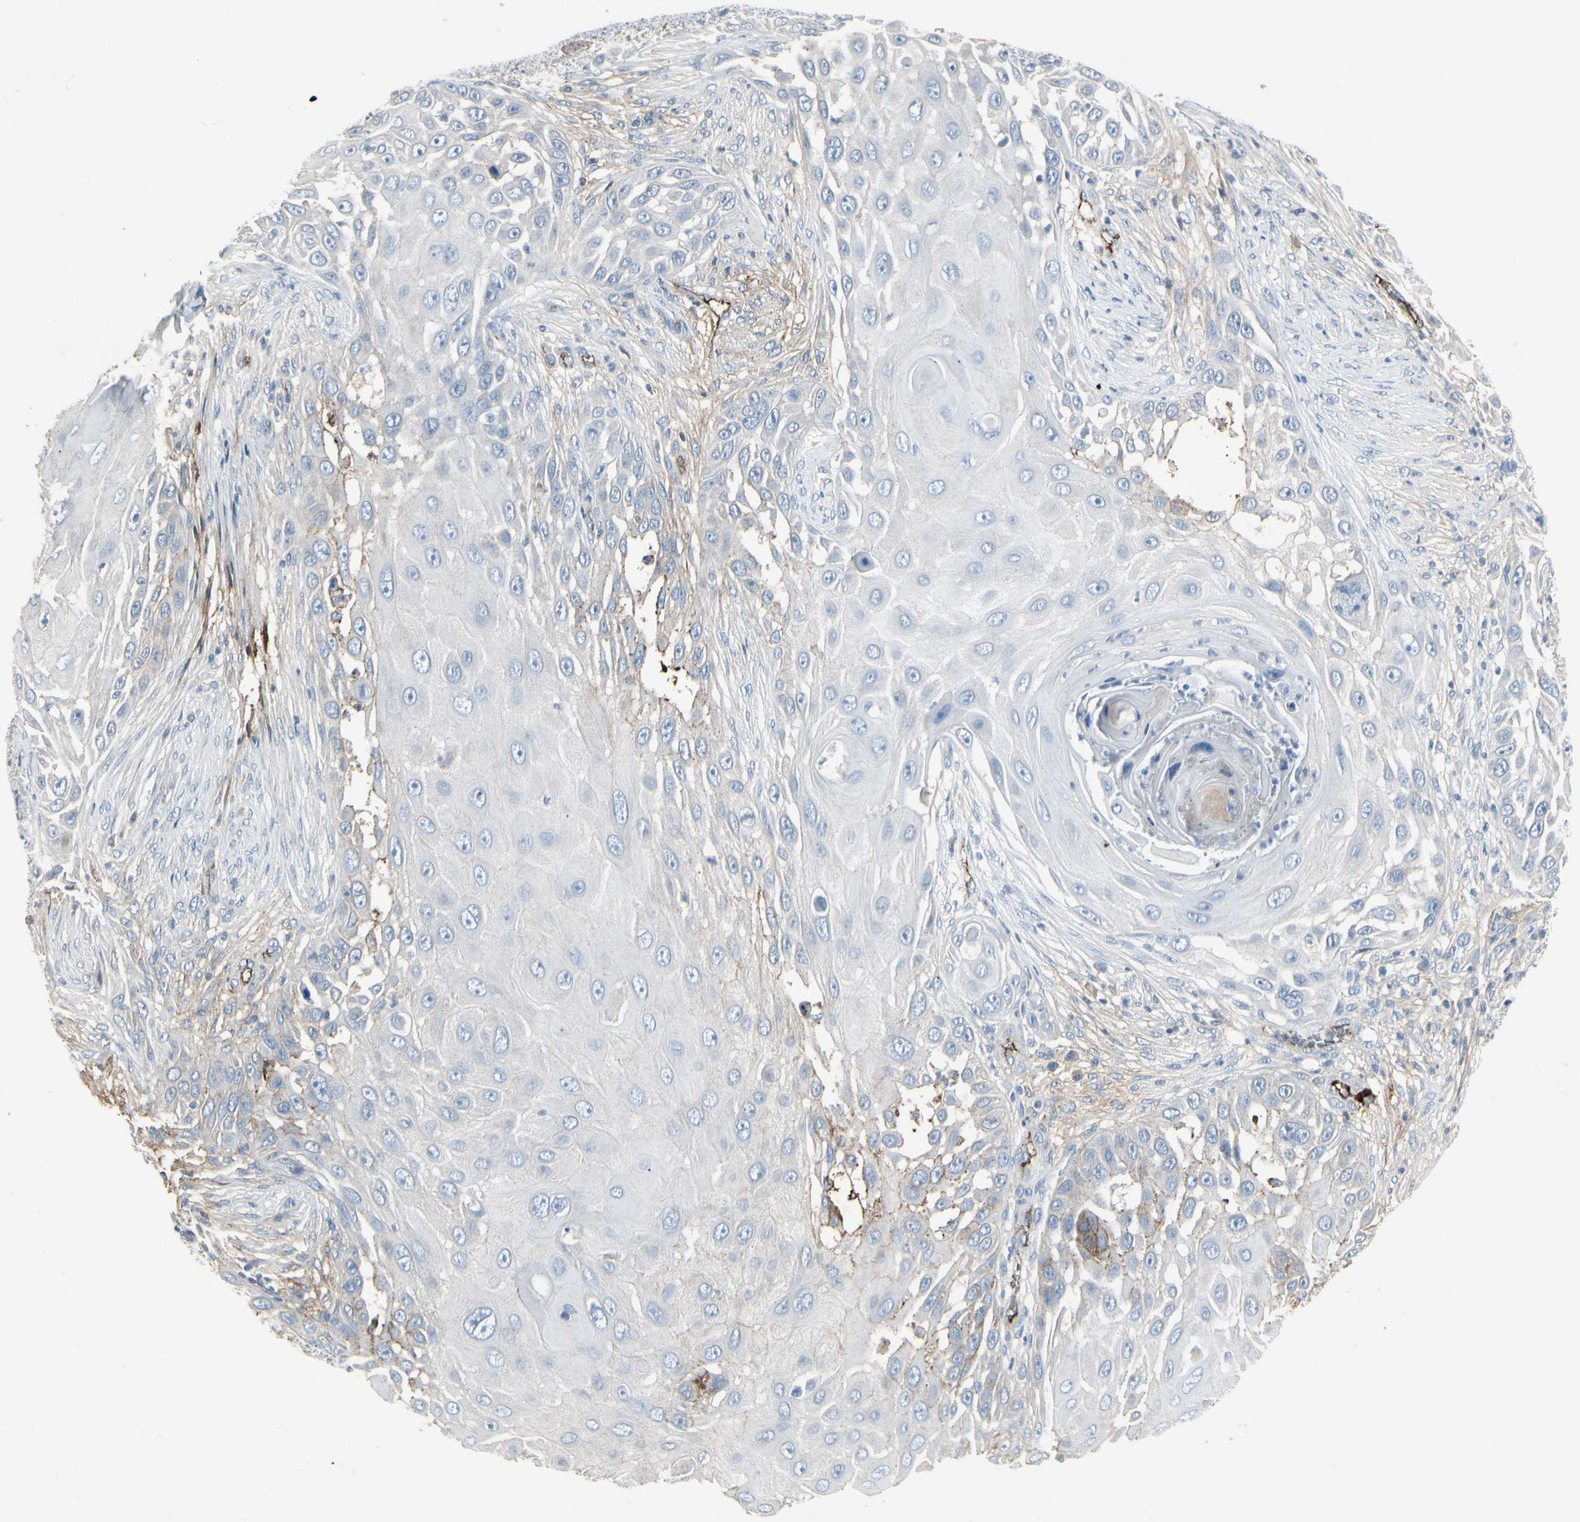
{"staining": {"intensity": "moderate", "quantity": "<25%", "location": "cytoplasmic/membranous"}, "tissue": "skin cancer", "cell_type": "Tumor cells", "image_type": "cancer", "snomed": [{"axis": "morphology", "description": "Squamous cell carcinoma, NOS"}, {"axis": "topography", "description": "Skin"}], "caption": "An immunohistochemistry histopathology image of neoplastic tissue is shown. Protein staining in brown highlights moderate cytoplasmic/membranous positivity in skin cancer (squamous cell carcinoma) within tumor cells.", "gene": "IGHM", "patient": {"sex": "female", "age": 44}}